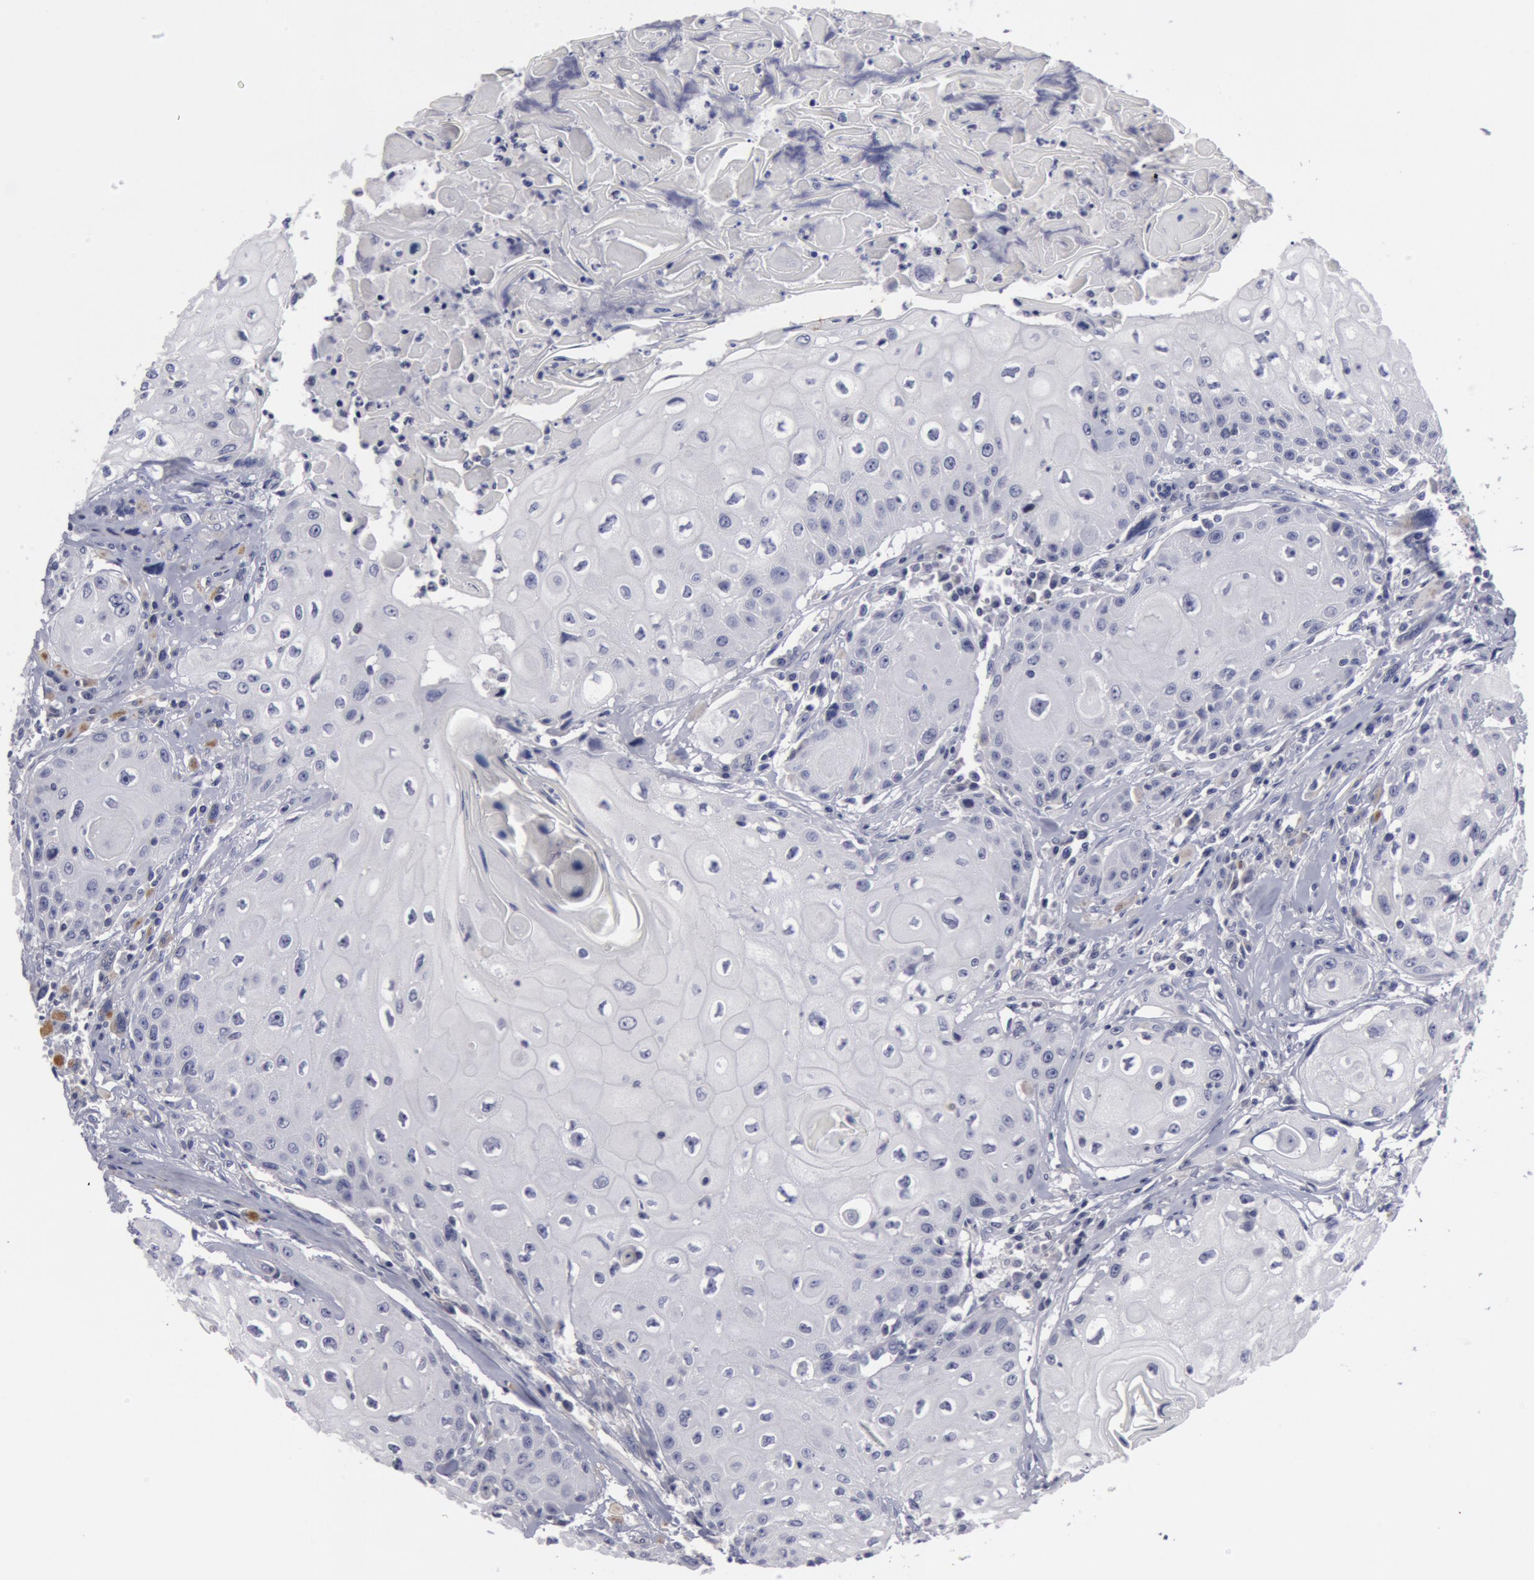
{"staining": {"intensity": "negative", "quantity": "none", "location": "none"}, "tissue": "head and neck cancer", "cell_type": "Tumor cells", "image_type": "cancer", "snomed": [{"axis": "morphology", "description": "Squamous cell carcinoma, NOS"}, {"axis": "topography", "description": "Oral tissue"}, {"axis": "topography", "description": "Head-Neck"}], "caption": "This is an IHC image of head and neck cancer (squamous cell carcinoma). There is no positivity in tumor cells.", "gene": "NLGN4X", "patient": {"sex": "female", "age": 82}}